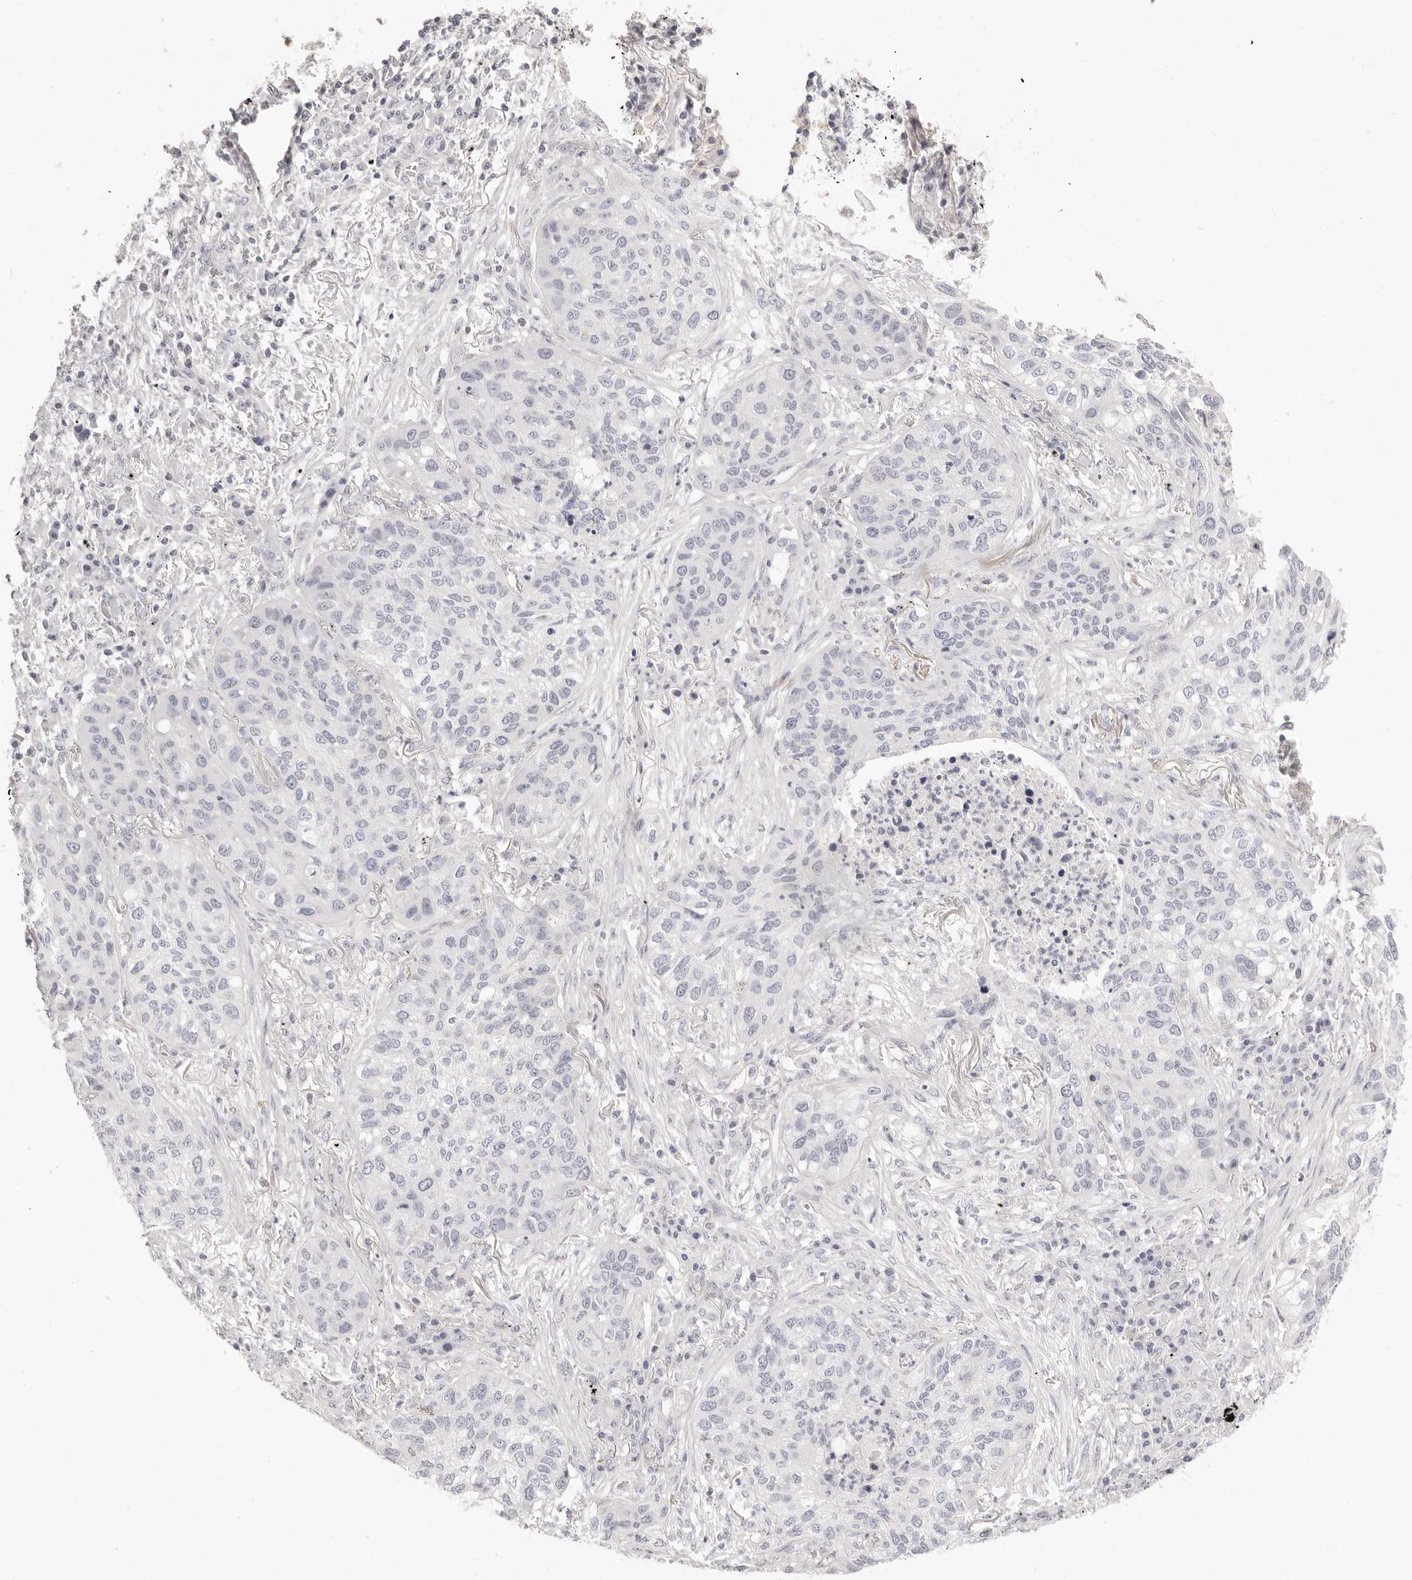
{"staining": {"intensity": "negative", "quantity": "none", "location": "none"}, "tissue": "lung cancer", "cell_type": "Tumor cells", "image_type": "cancer", "snomed": [{"axis": "morphology", "description": "Squamous cell carcinoma, NOS"}, {"axis": "topography", "description": "Lung"}], "caption": "Tumor cells show no significant staining in lung cancer.", "gene": "FABP1", "patient": {"sex": "female", "age": 63}}